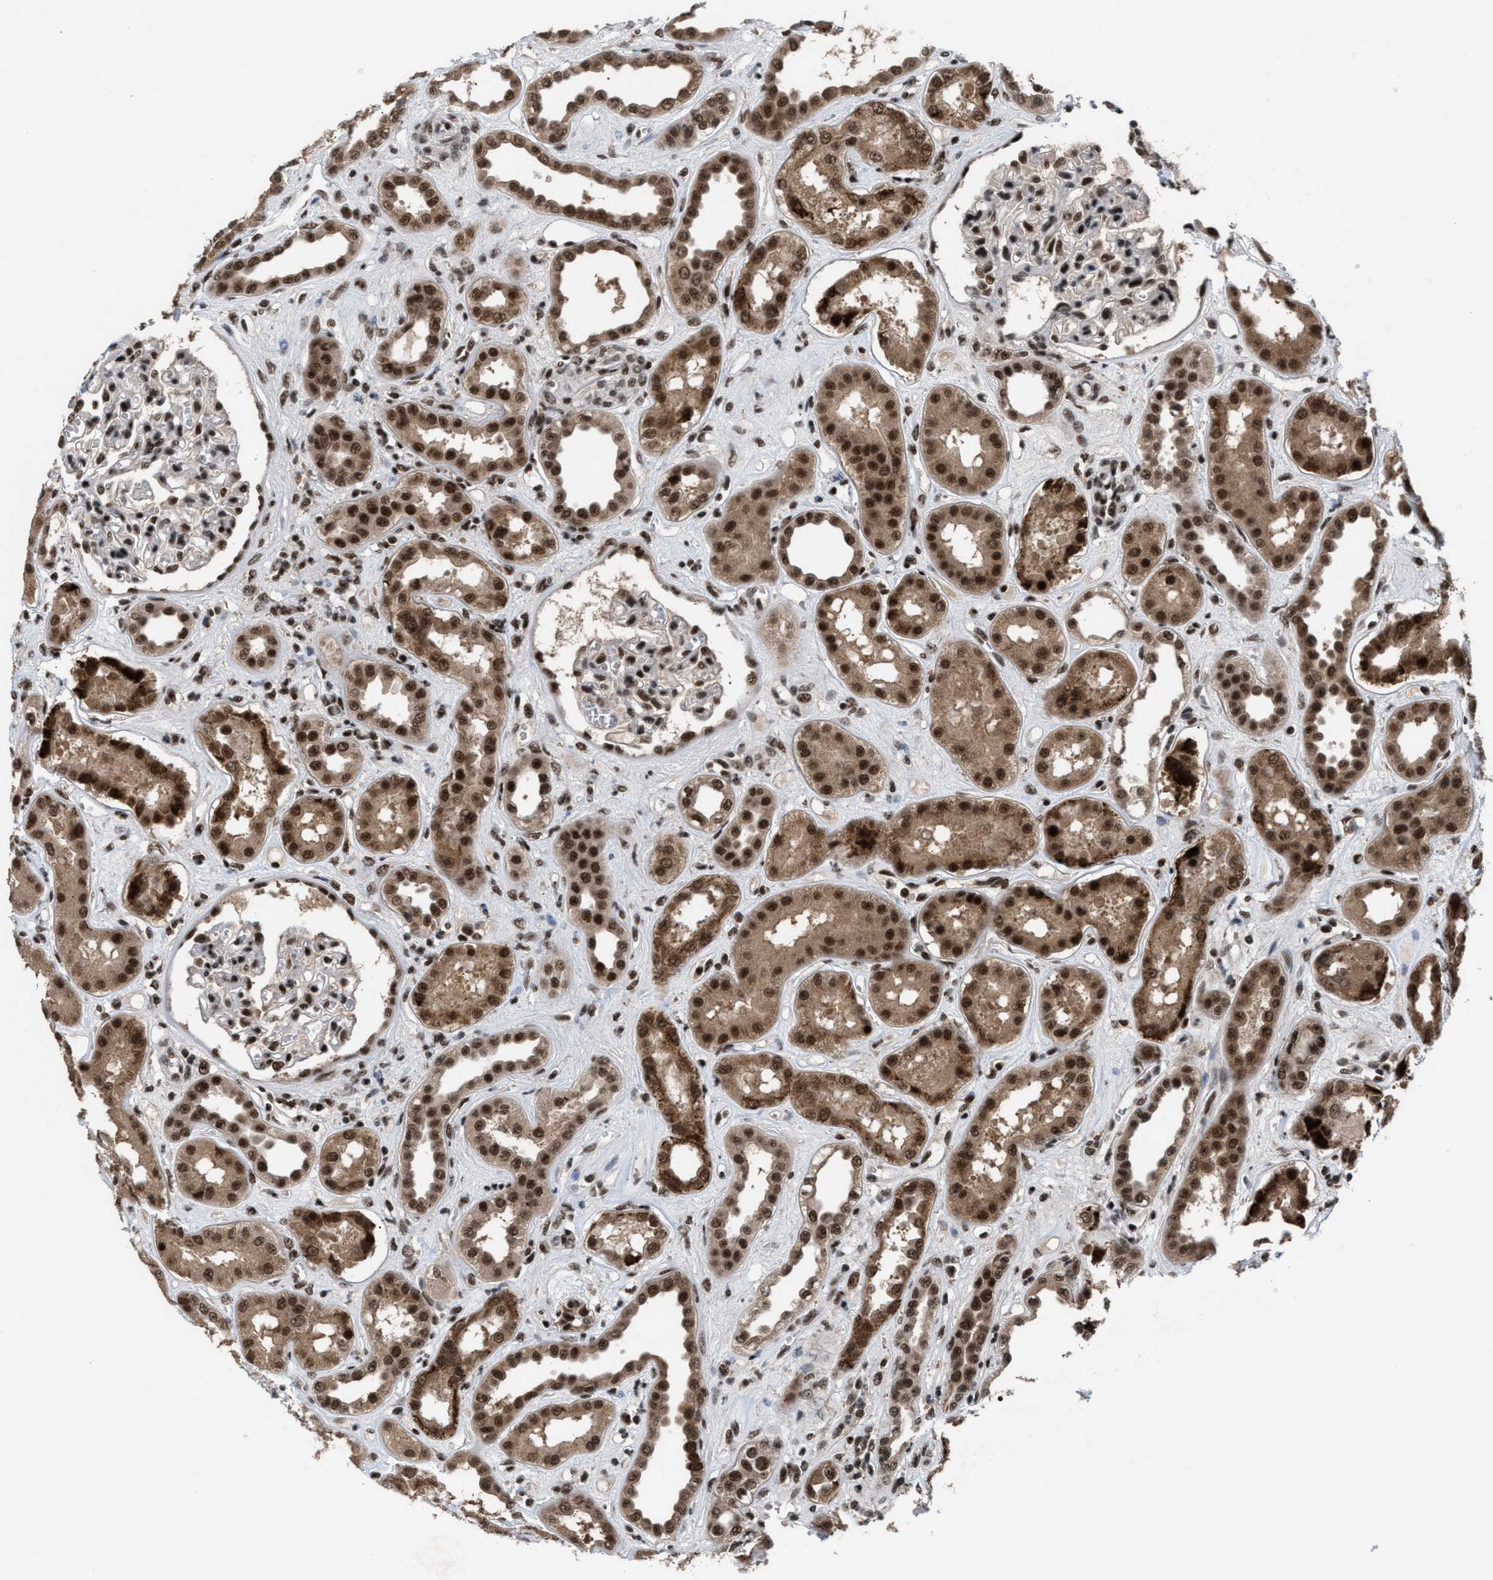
{"staining": {"intensity": "moderate", "quantity": ">75%", "location": "nuclear"}, "tissue": "kidney", "cell_type": "Cells in glomeruli", "image_type": "normal", "snomed": [{"axis": "morphology", "description": "Normal tissue, NOS"}, {"axis": "topography", "description": "Kidney"}], "caption": "Unremarkable kidney reveals moderate nuclear staining in approximately >75% of cells in glomeruli, visualized by immunohistochemistry.", "gene": "PRPF4", "patient": {"sex": "male", "age": 59}}